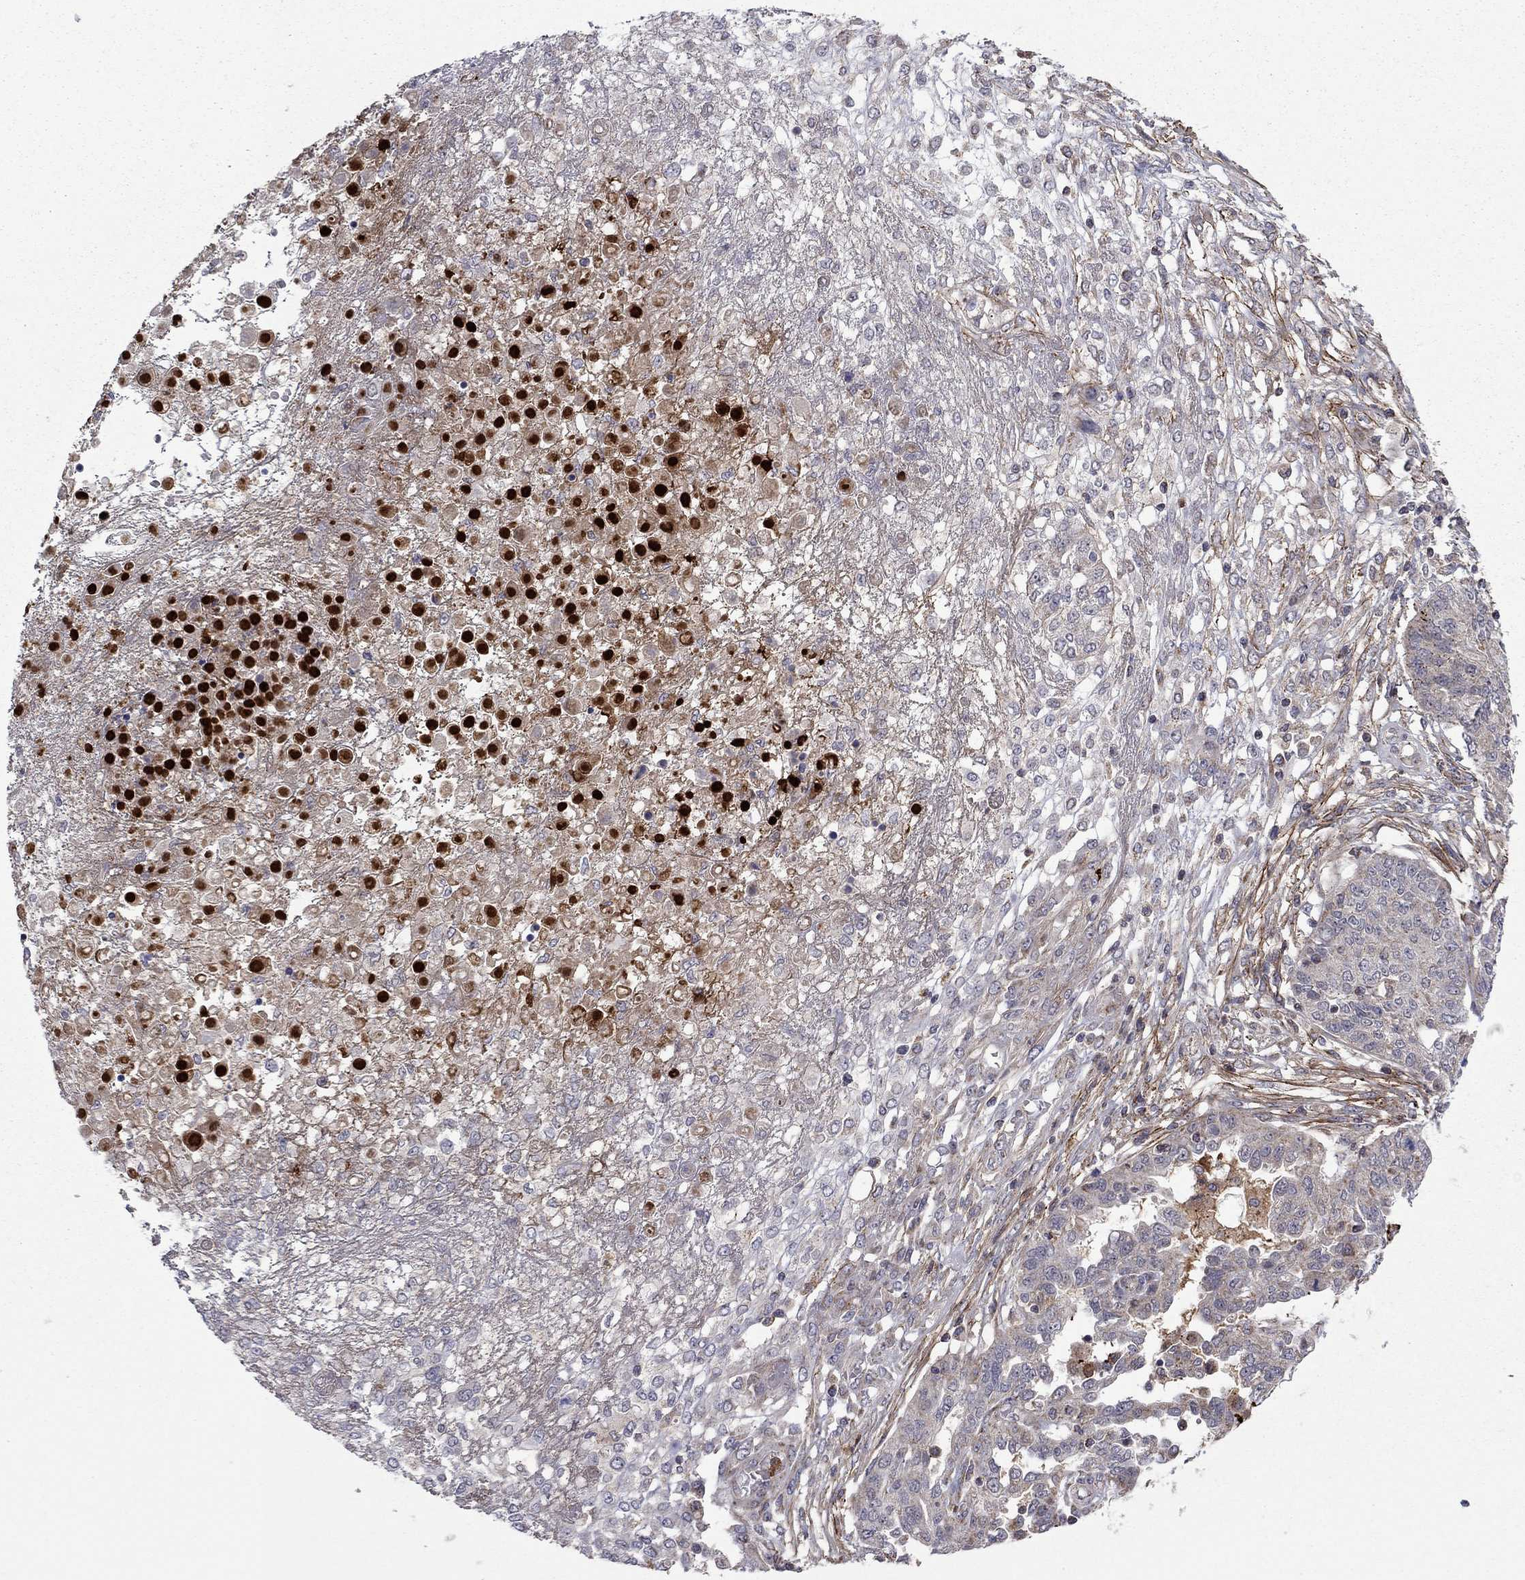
{"staining": {"intensity": "negative", "quantity": "none", "location": "none"}, "tissue": "ovarian cancer", "cell_type": "Tumor cells", "image_type": "cancer", "snomed": [{"axis": "morphology", "description": "Cystadenocarcinoma, serous, NOS"}, {"axis": "topography", "description": "Ovary"}], "caption": "DAB (3,3'-diaminobenzidine) immunohistochemical staining of ovarian cancer reveals no significant expression in tumor cells.", "gene": "DOP1B", "patient": {"sex": "female", "age": 67}}